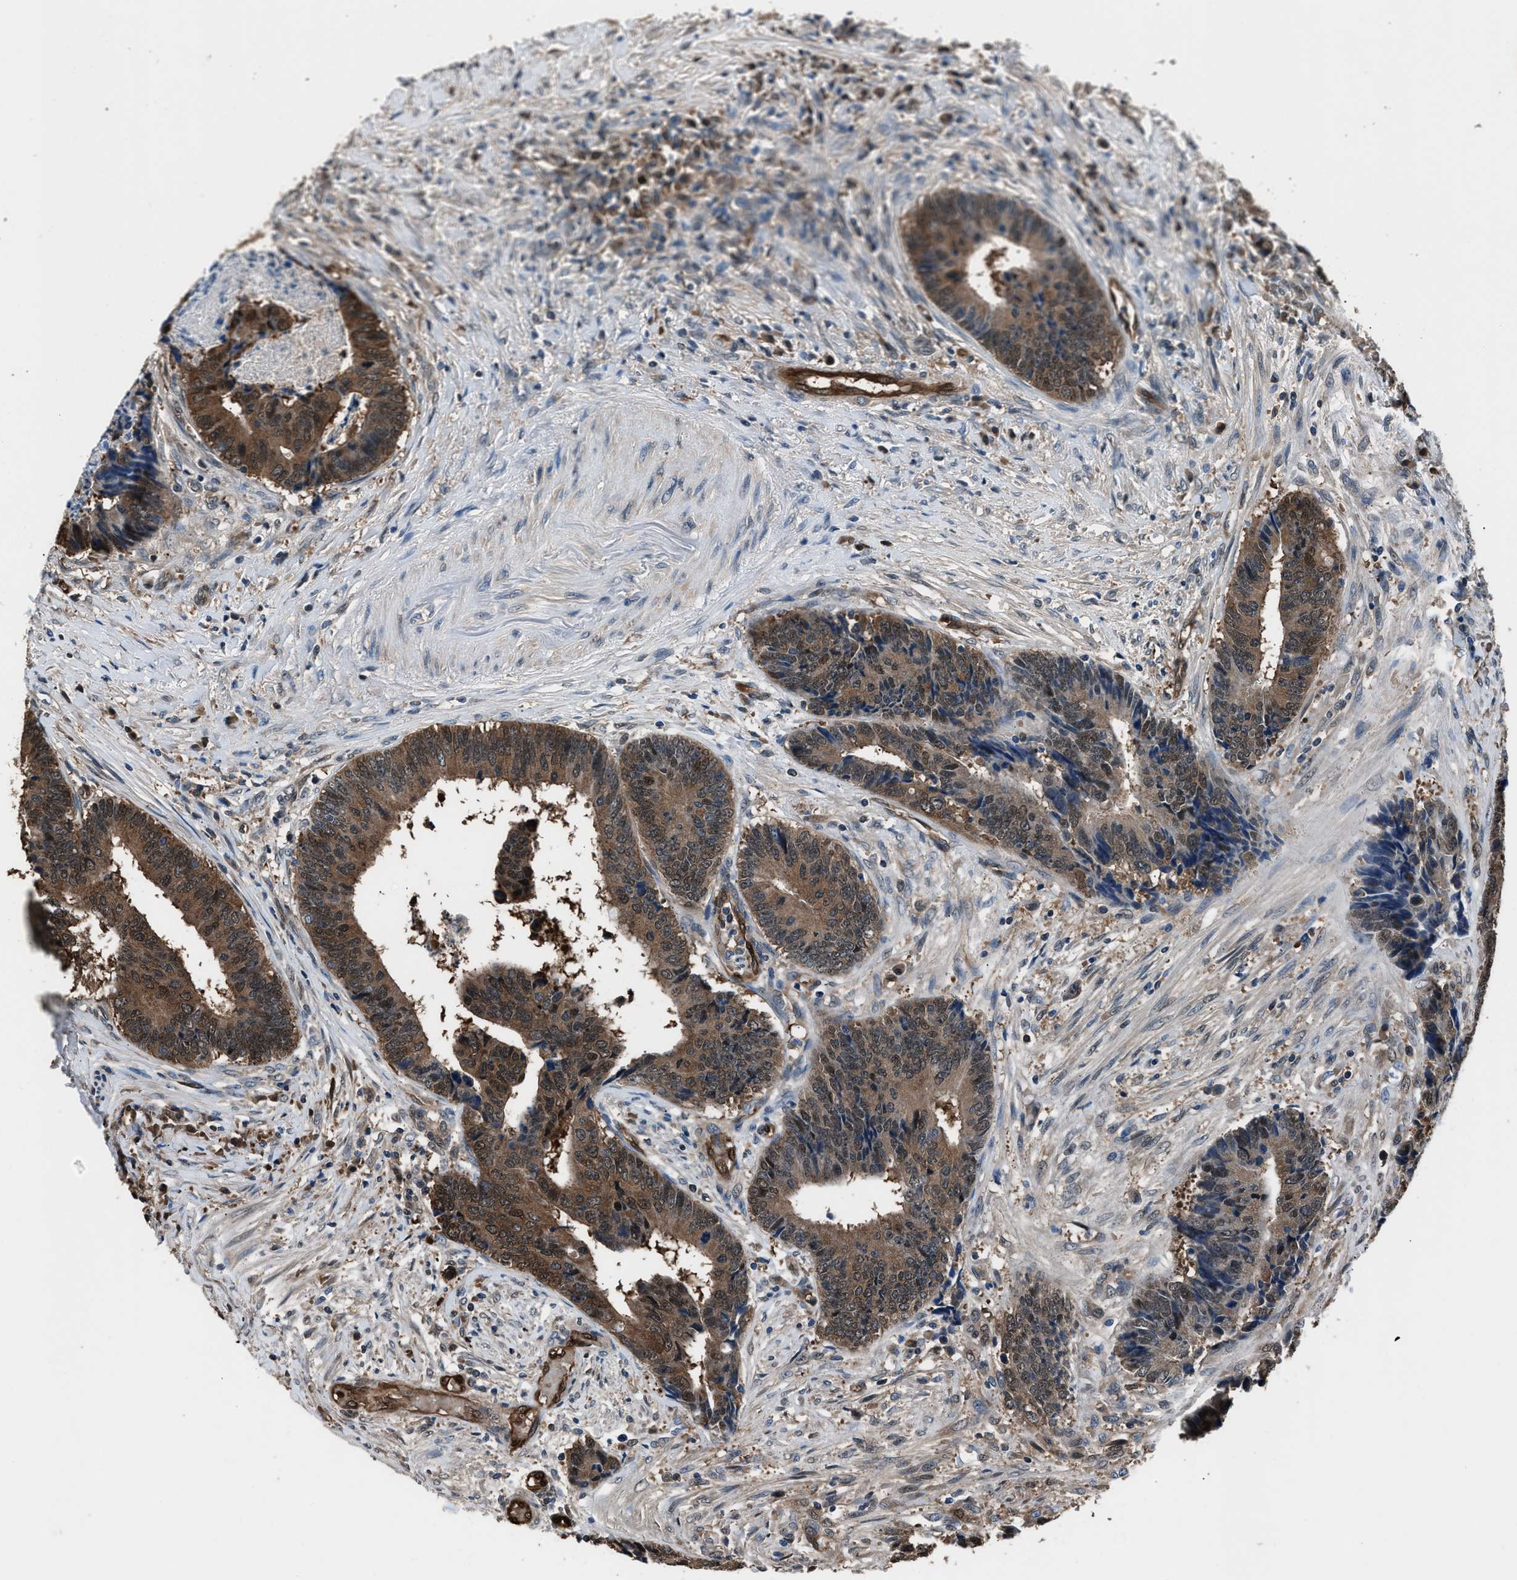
{"staining": {"intensity": "moderate", "quantity": ">75%", "location": "cytoplasmic/membranous,nuclear"}, "tissue": "colorectal cancer", "cell_type": "Tumor cells", "image_type": "cancer", "snomed": [{"axis": "morphology", "description": "Adenocarcinoma, NOS"}, {"axis": "topography", "description": "Rectum"}], "caption": "Immunohistochemical staining of adenocarcinoma (colorectal) exhibits medium levels of moderate cytoplasmic/membranous and nuclear staining in approximately >75% of tumor cells.", "gene": "PPA1", "patient": {"sex": "male", "age": 84}}